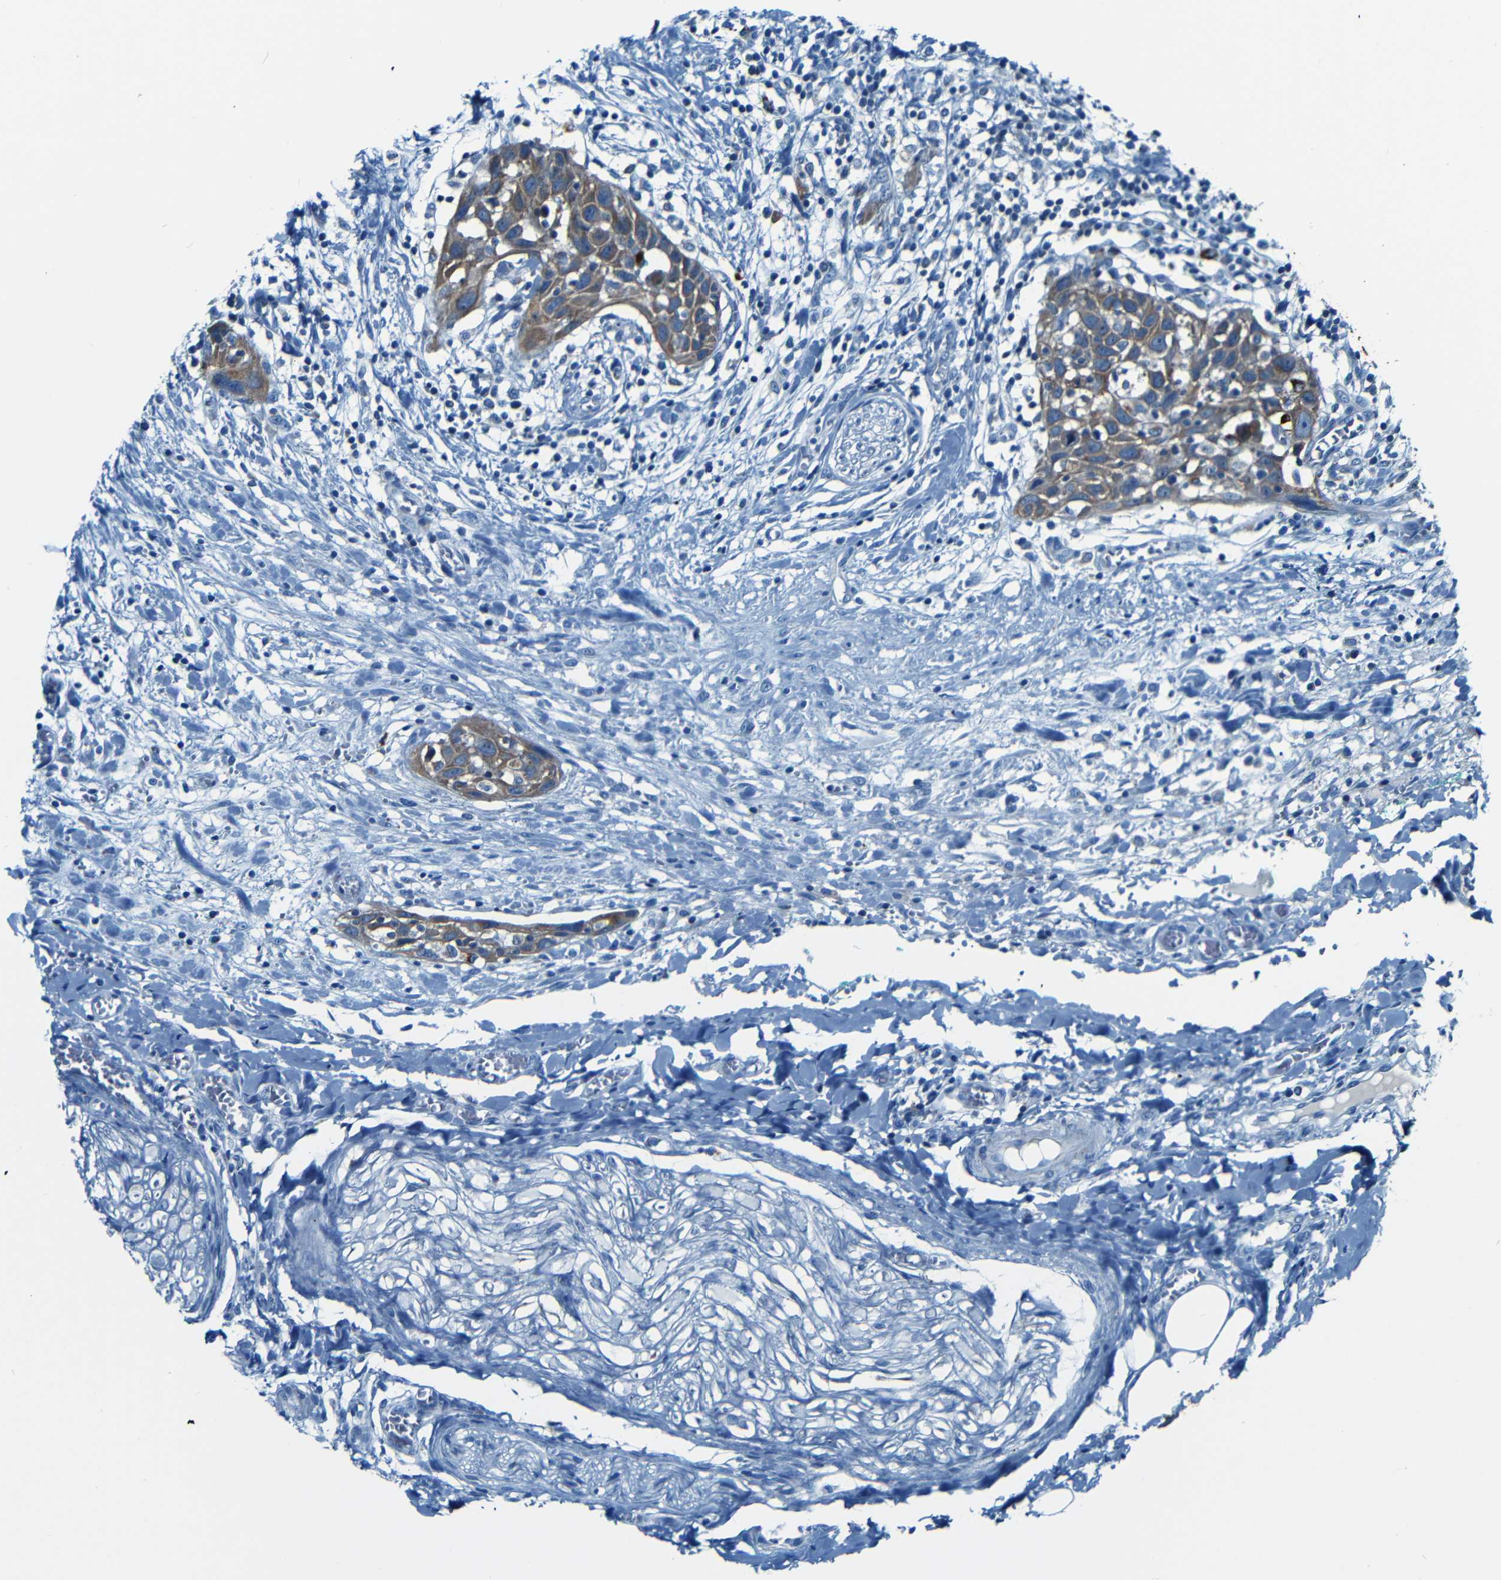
{"staining": {"intensity": "moderate", "quantity": ">75%", "location": "cytoplasmic/membranous"}, "tissue": "head and neck cancer", "cell_type": "Tumor cells", "image_type": "cancer", "snomed": [{"axis": "morphology", "description": "Normal tissue, NOS"}, {"axis": "morphology", "description": "Squamous cell carcinoma, NOS"}, {"axis": "topography", "description": "Oral tissue"}, {"axis": "topography", "description": "Head-Neck"}], "caption": "Immunohistochemistry (IHC) image of human head and neck cancer (squamous cell carcinoma) stained for a protein (brown), which demonstrates medium levels of moderate cytoplasmic/membranous positivity in about >75% of tumor cells.", "gene": "WSCD2", "patient": {"sex": "female", "age": 50}}